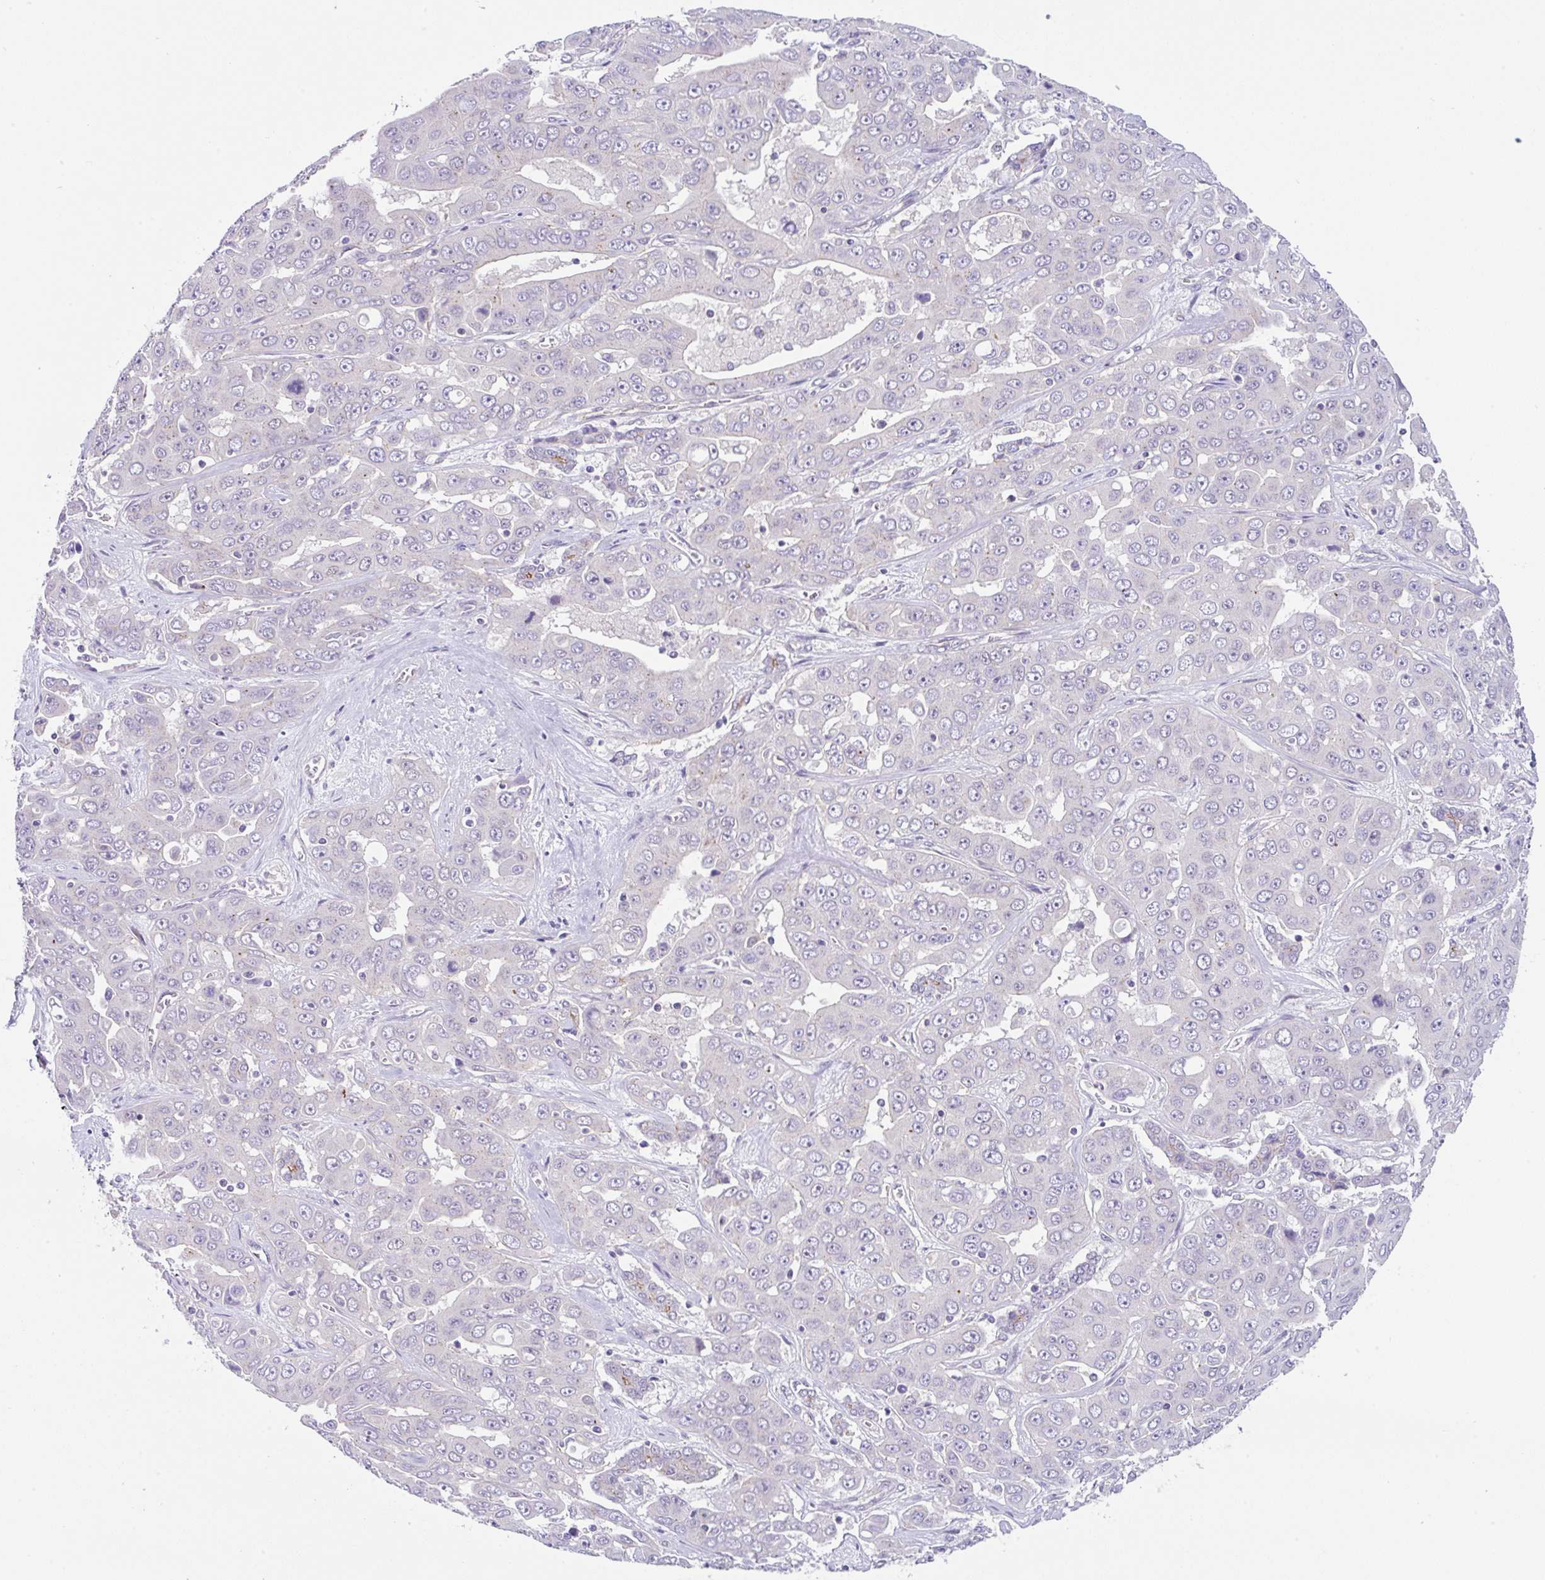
{"staining": {"intensity": "negative", "quantity": "none", "location": "none"}, "tissue": "liver cancer", "cell_type": "Tumor cells", "image_type": "cancer", "snomed": [{"axis": "morphology", "description": "Cholangiocarcinoma"}, {"axis": "topography", "description": "Liver"}], "caption": "This is an immunohistochemistry (IHC) photomicrograph of liver cancer. There is no staining in tumor cells.", "gene": "CGNL1", "patient": {"sex": "female", "age": 52}}